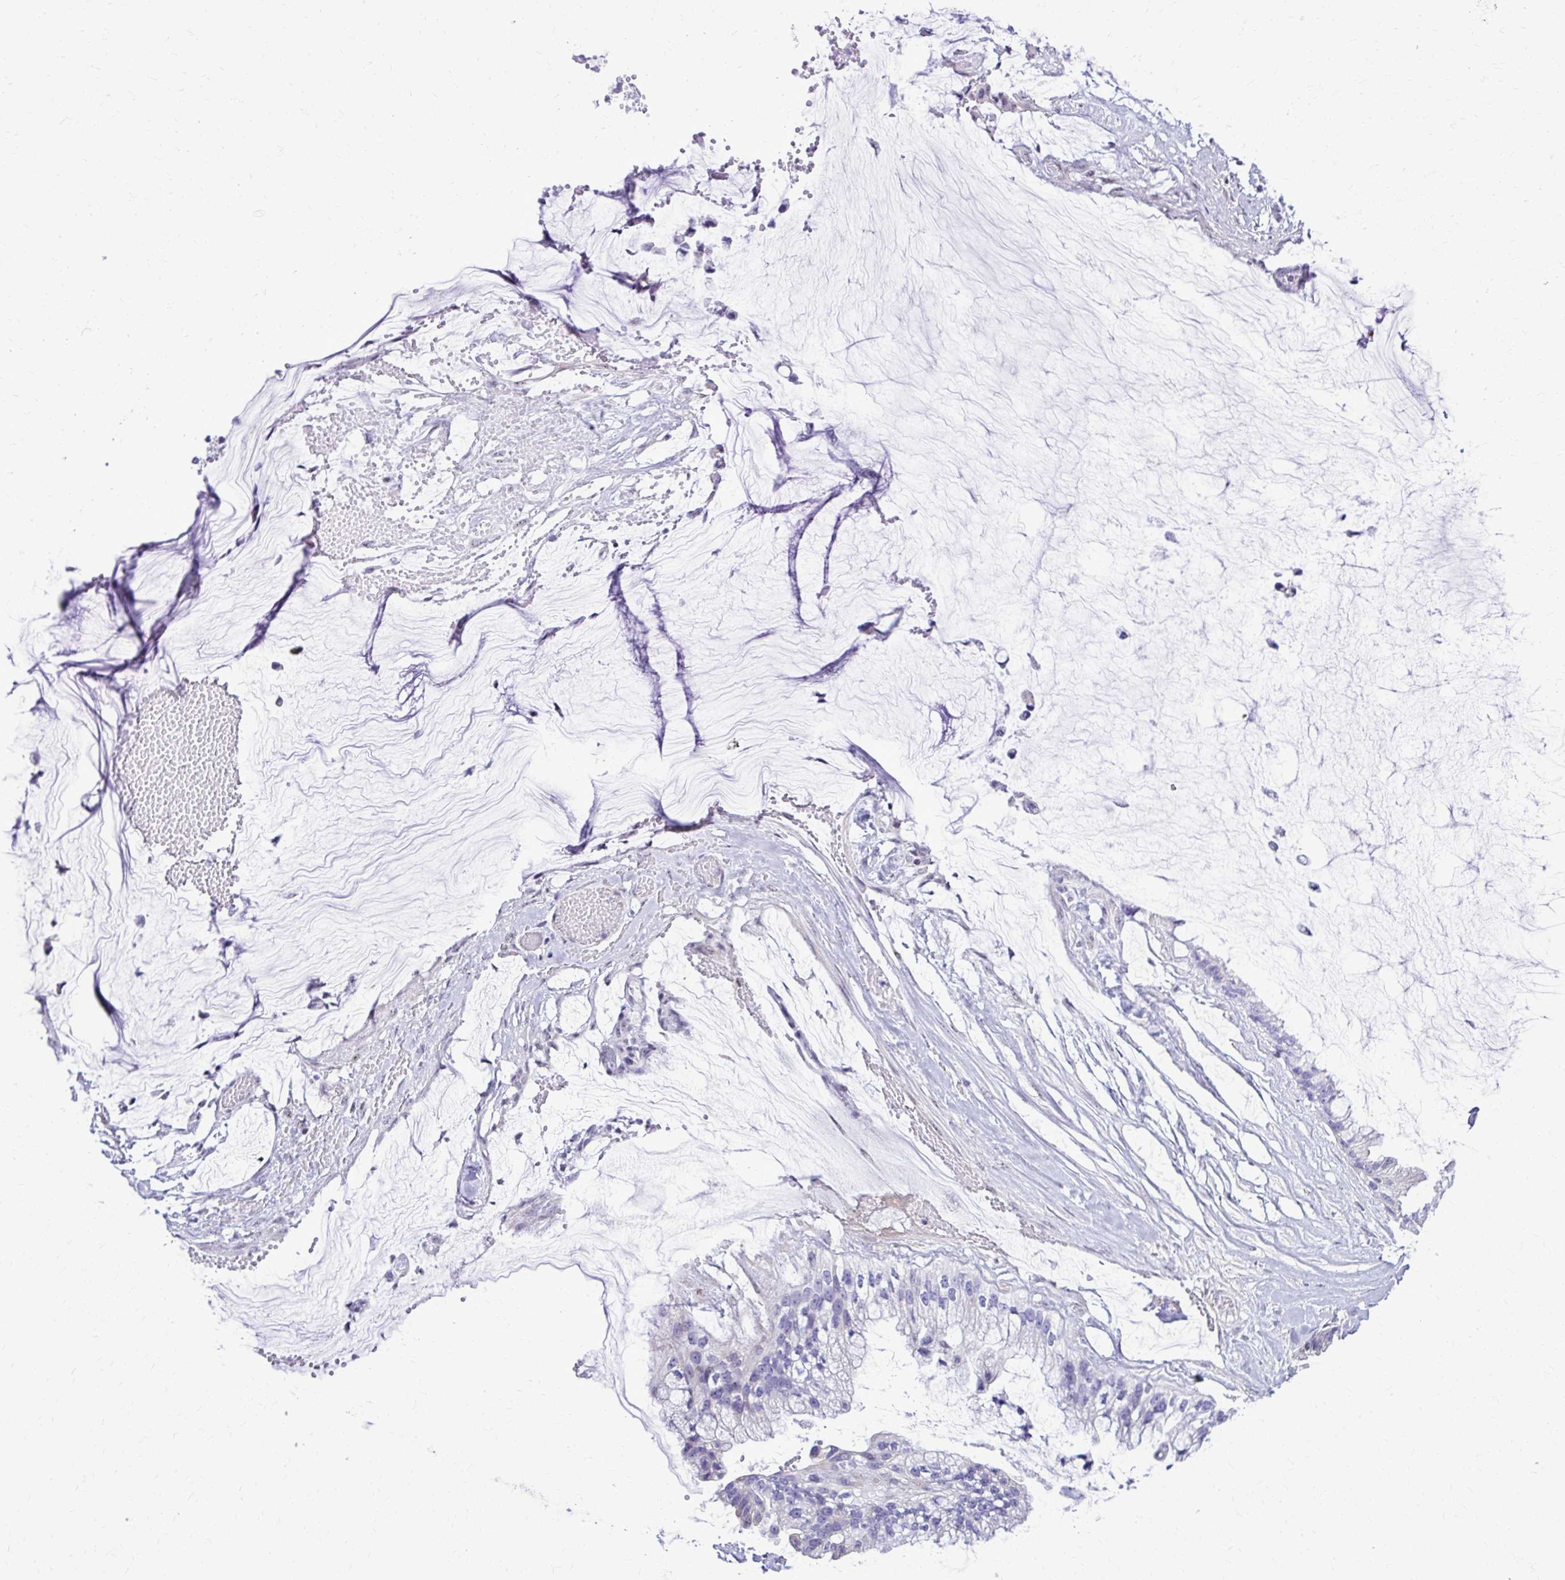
{"staining": {"intensity": "negative", "quantity": "none", "location": "none"}, "tissue": "ovarian cancer", "cell_type": "Tumor cells", "image_type": "cancer", "snomed": [{"axis": "morphology", "description": "Cystadenocarcinoma, mucinous, NOS"}, {"axis": "topography", "description": "Ovary"}], "caption": "Immunohistochemistry histopathology image of neoplastic tissue: ovarian mucinous cystadenocarcinoma stained with DAB displays no significant protein expression in tumor cells.", "gene": "RASL11B", "patient": {"sex": "female", "age": 39}}